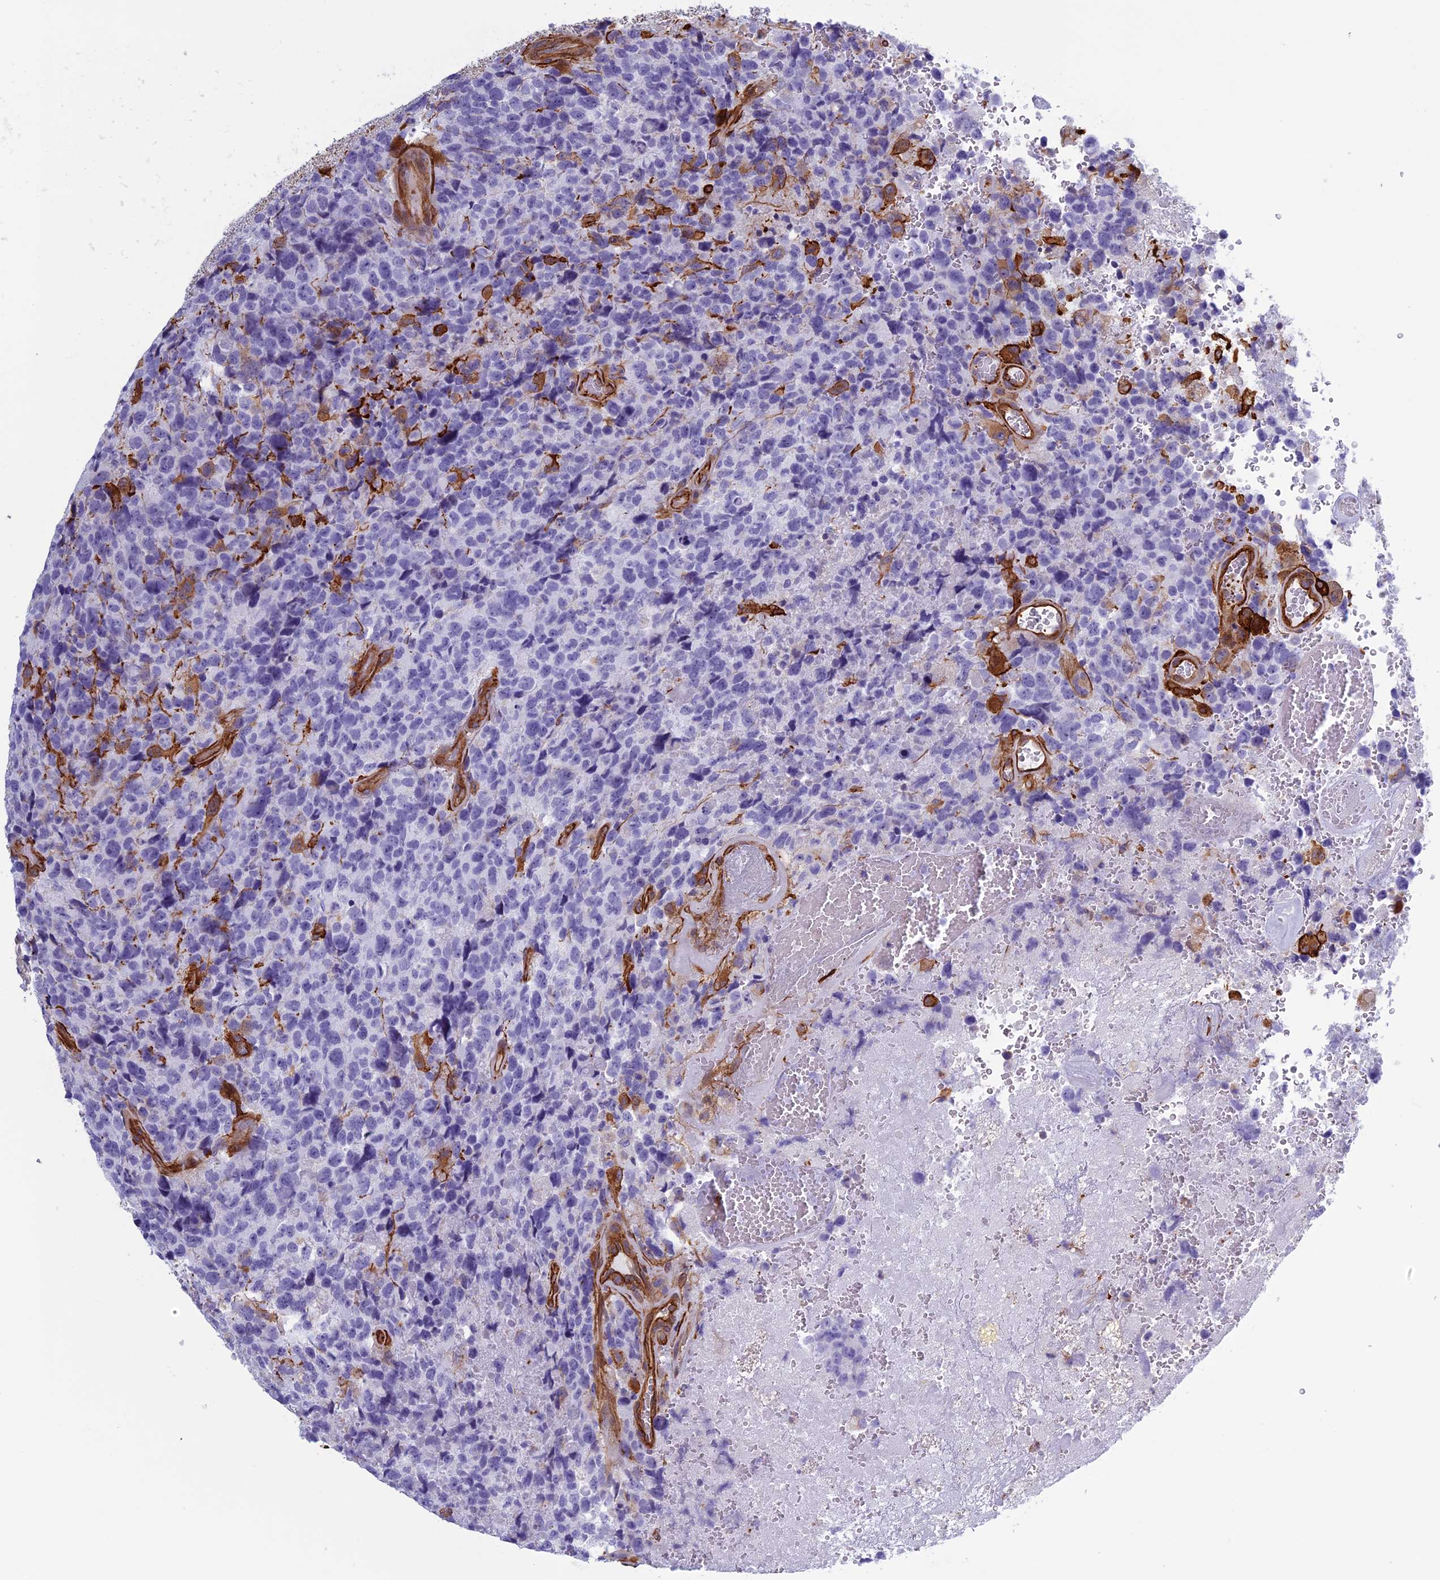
{"staining": {"intensity": "negative", "quantity": "none", "location": "none"}, "tissue": "glioma", "cell_type": "Tumor cells", "image_type": "cancer", "snomed": [{"axis": "morphology", "description": "Glioma, malignant, High grade"}, {"axis": "topography", "description": "Brain"}], "caption": "An immunohistochemistry (IHC) image of glioma is shown. There is no staining in tumor cells of glioma.", "gene": "ANGPTL2", "patient": {"sex": "male", "age": 69}}